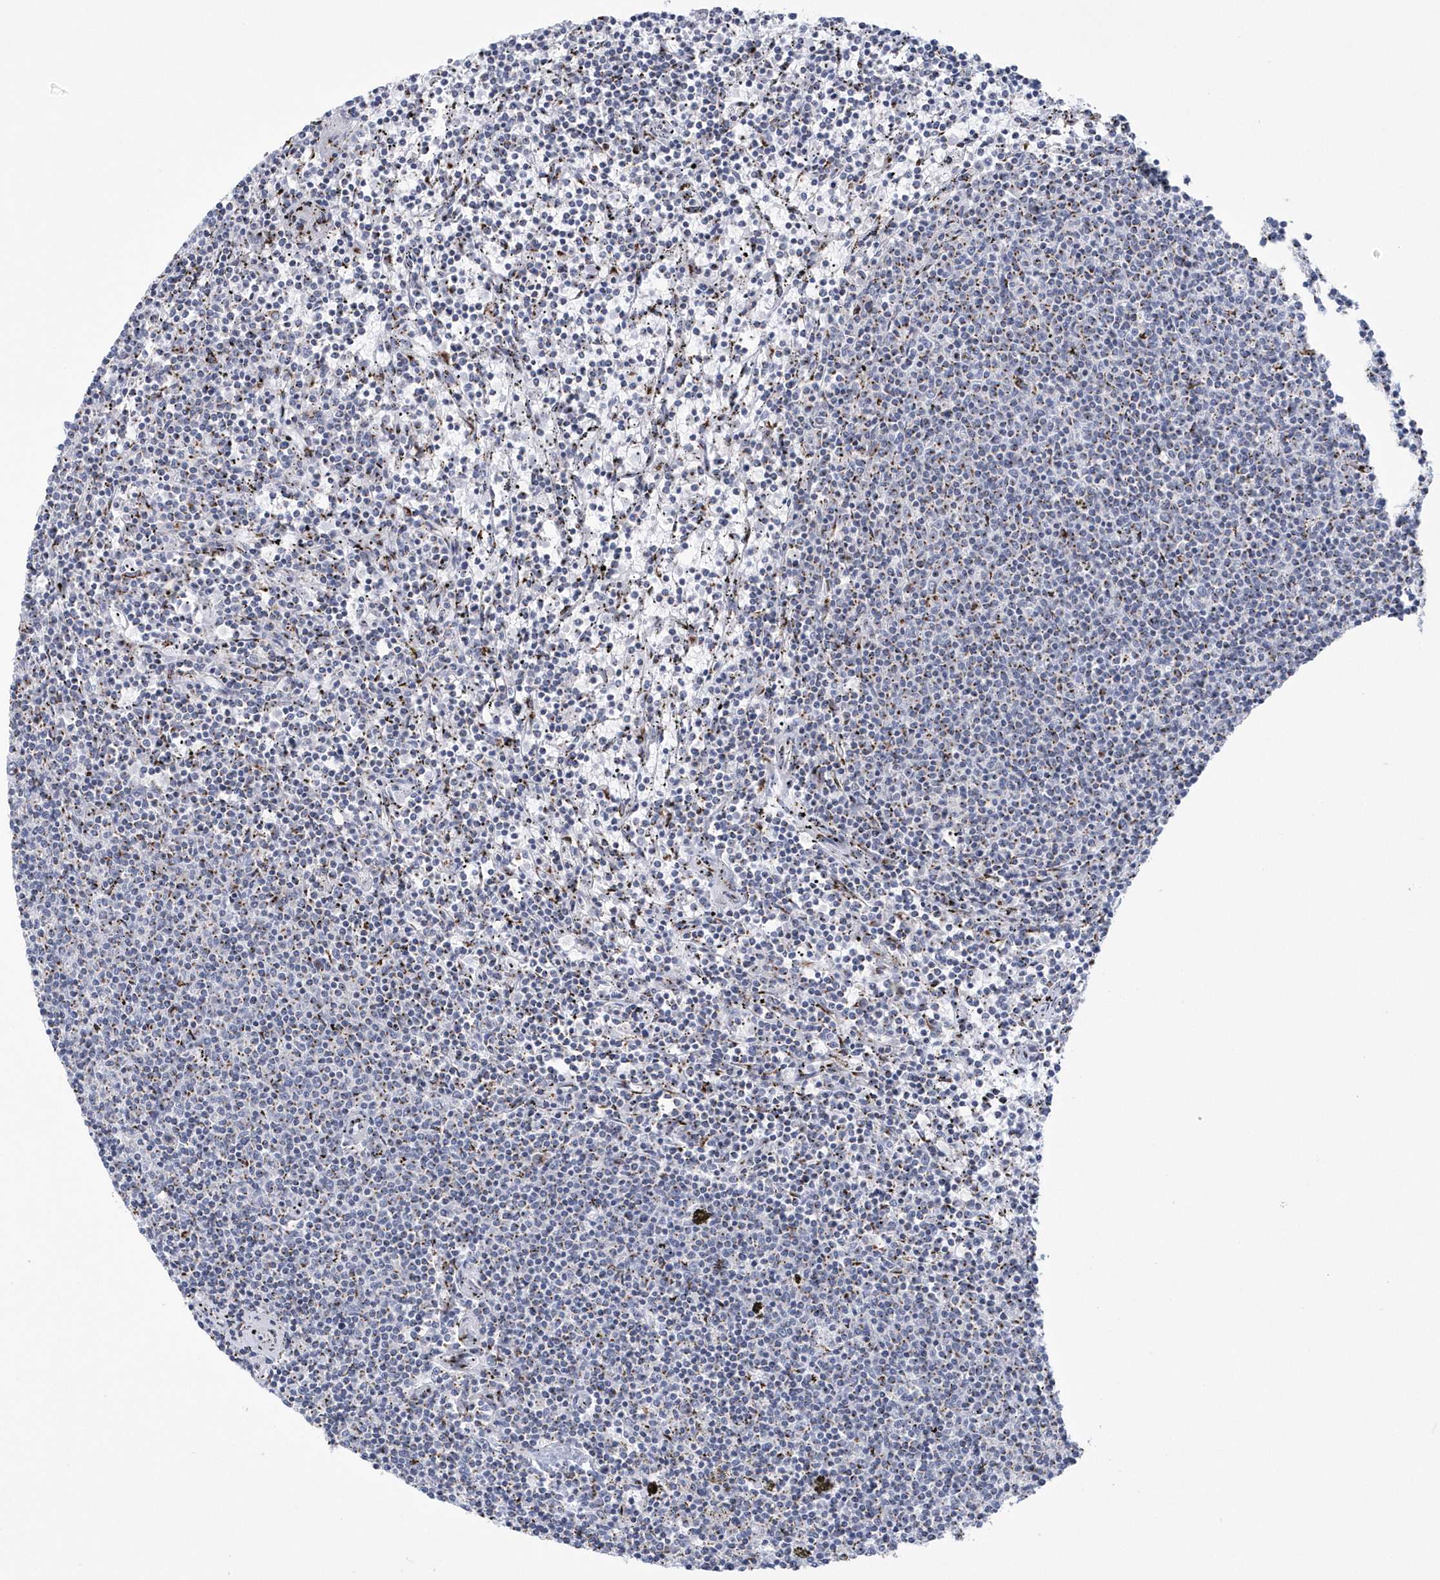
{"staining": {"intensity": "negative", "quantity": "none", "location": "none"}, "tissue": "lymphoma", "cell_type": "Tumor cells", "image_type": "cancer", "snomed": [{"axis": "morphology", "description": "Malignant lymphoma, non-Hodgkin's type, Low grade"}, {"axis": "topography", "description": "Spleen"}], "caption": "DAB immunohistochemical staining of malignant lymphoma, non-Hodgkin's type (low-grade) demonstrates no significant positivity in tumor cells.", "gene": "SLX9", "patient": {"sex": "female", "age": 50}}